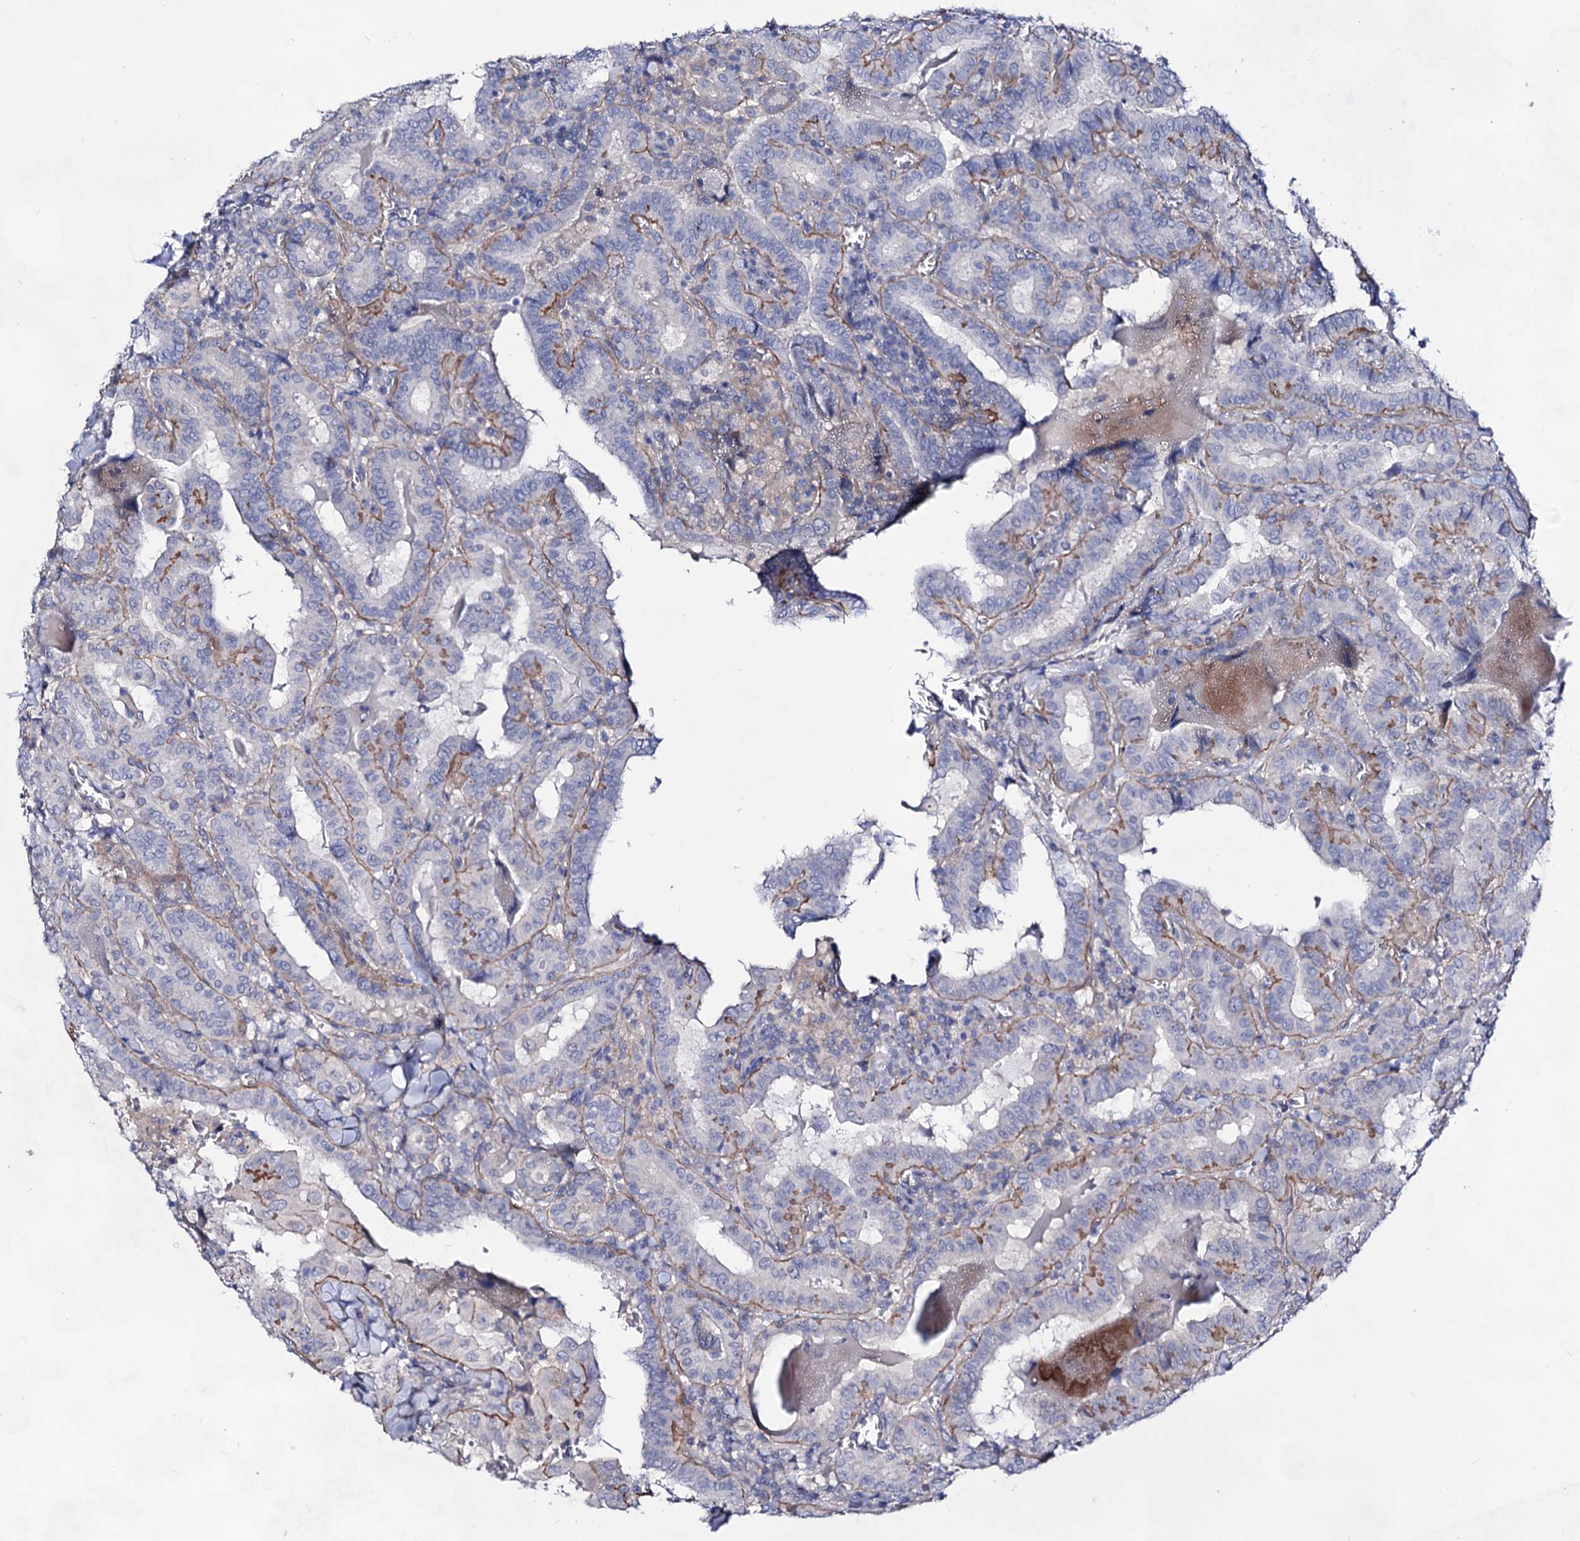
{"staining": {"intensity": "negative", "quantity": "none", "location": "none"}, "tissue": "thyroid cancer", "cell_type": "Tumor cells", "image_type": "cancer", "snomed": [{"axis": "morphology", "description": "Papillary adenocarcinoma, NOS"}, {"axis": "topography", "description": "Thyroid gland"}], "caption": "The photomicrograph exhibits no significant staining in tumor cells of thyroid papillary adenocarcinoma.", "gene": "PLIN1", "patient": {"sex": "female", "age": 72}}